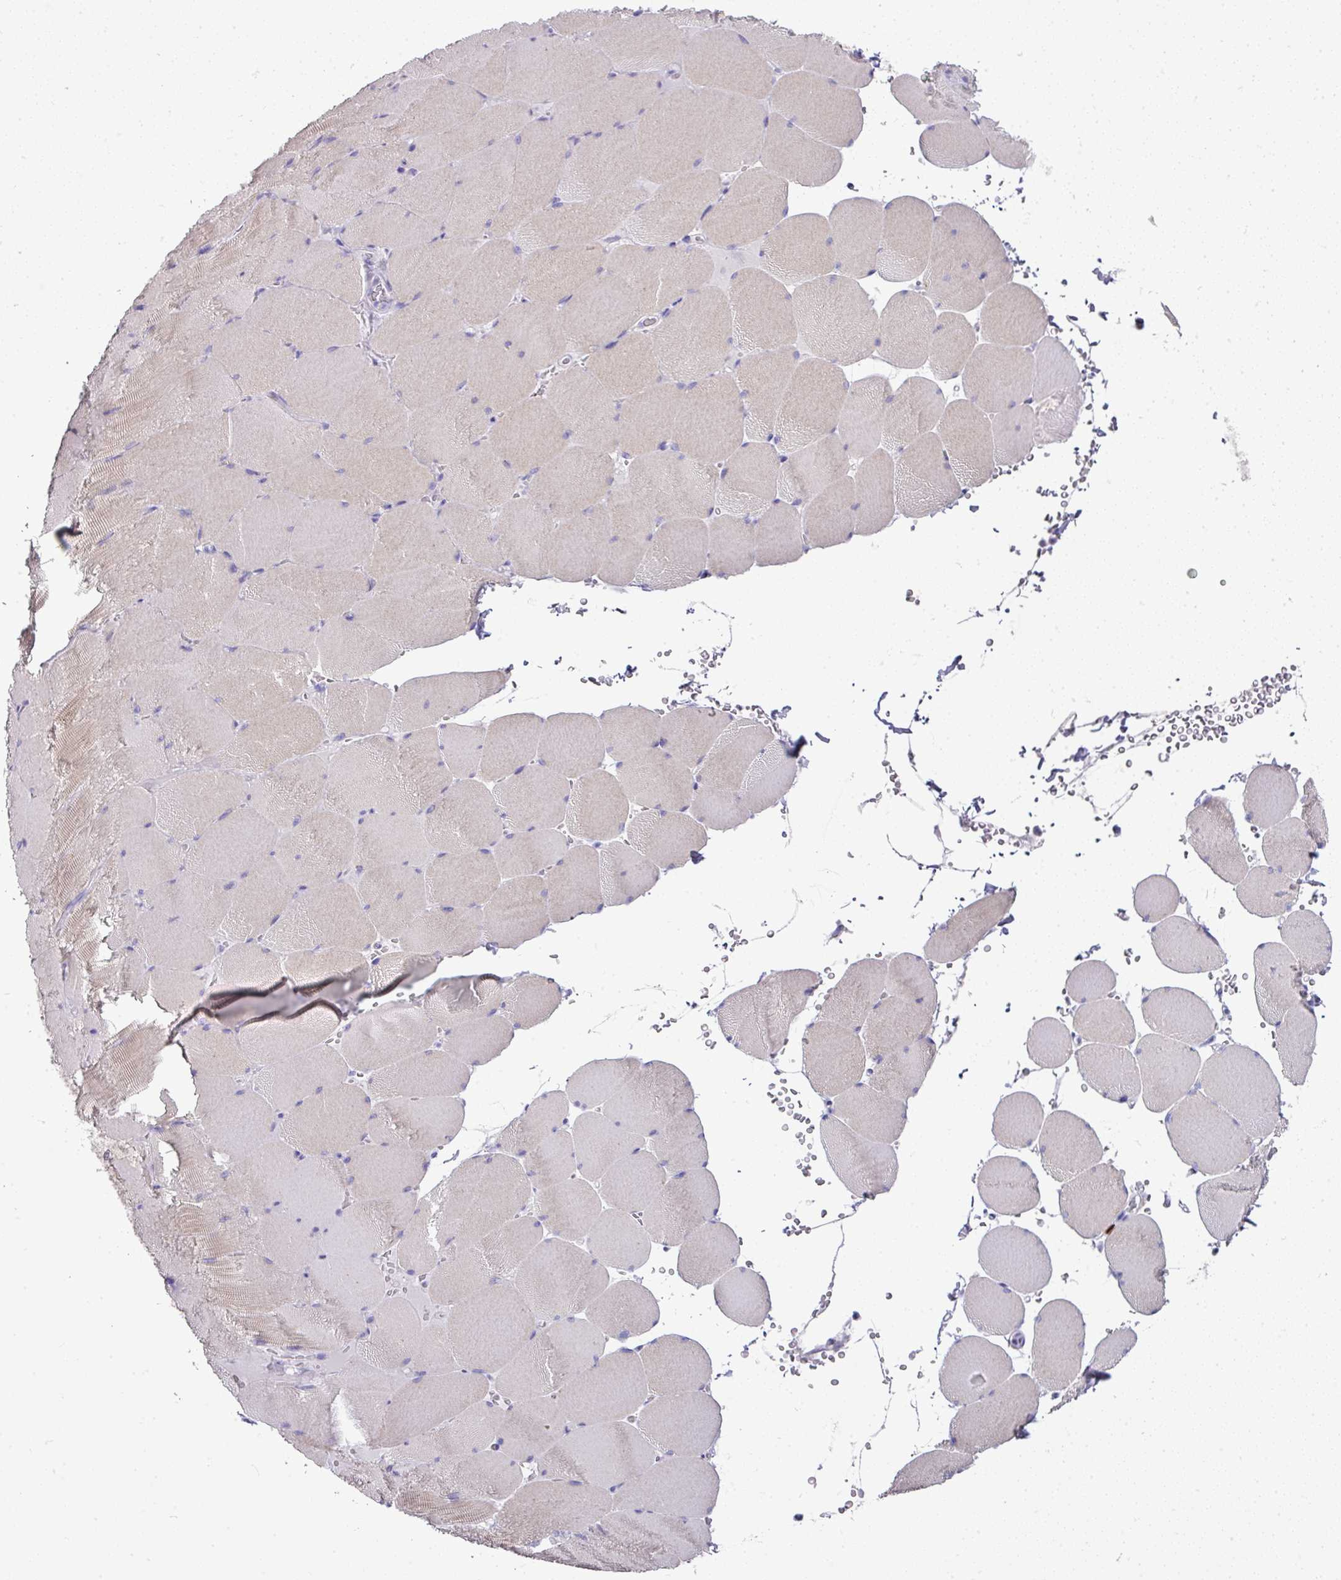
{"staining": {"intensity": "negative", "quantity": "none", "location": "none"}, "tissue": "skeletal muscle", "cell_type": "Myocytes", "image_type": "normal", "snomed": [{"axis": "morphology", "description": "Normal tissue, NOS"}, {"axis": "topography", "description": "Skeletal muscle"}, {"axis": "topography", "description": "Head-Neck"}], "caption": "IHC of unremarkable skeletal muscle demonstrates no positivity in myocytes. The staining was performed using DAB (3,3'-diaminobenzidine) to visualize the protein expression in brown, while the nuclei were stained in blue with hematoxylin (Magnification: 20x).", "gene": "BCL11A", "patient": {"sex": "male", "age": 66}}